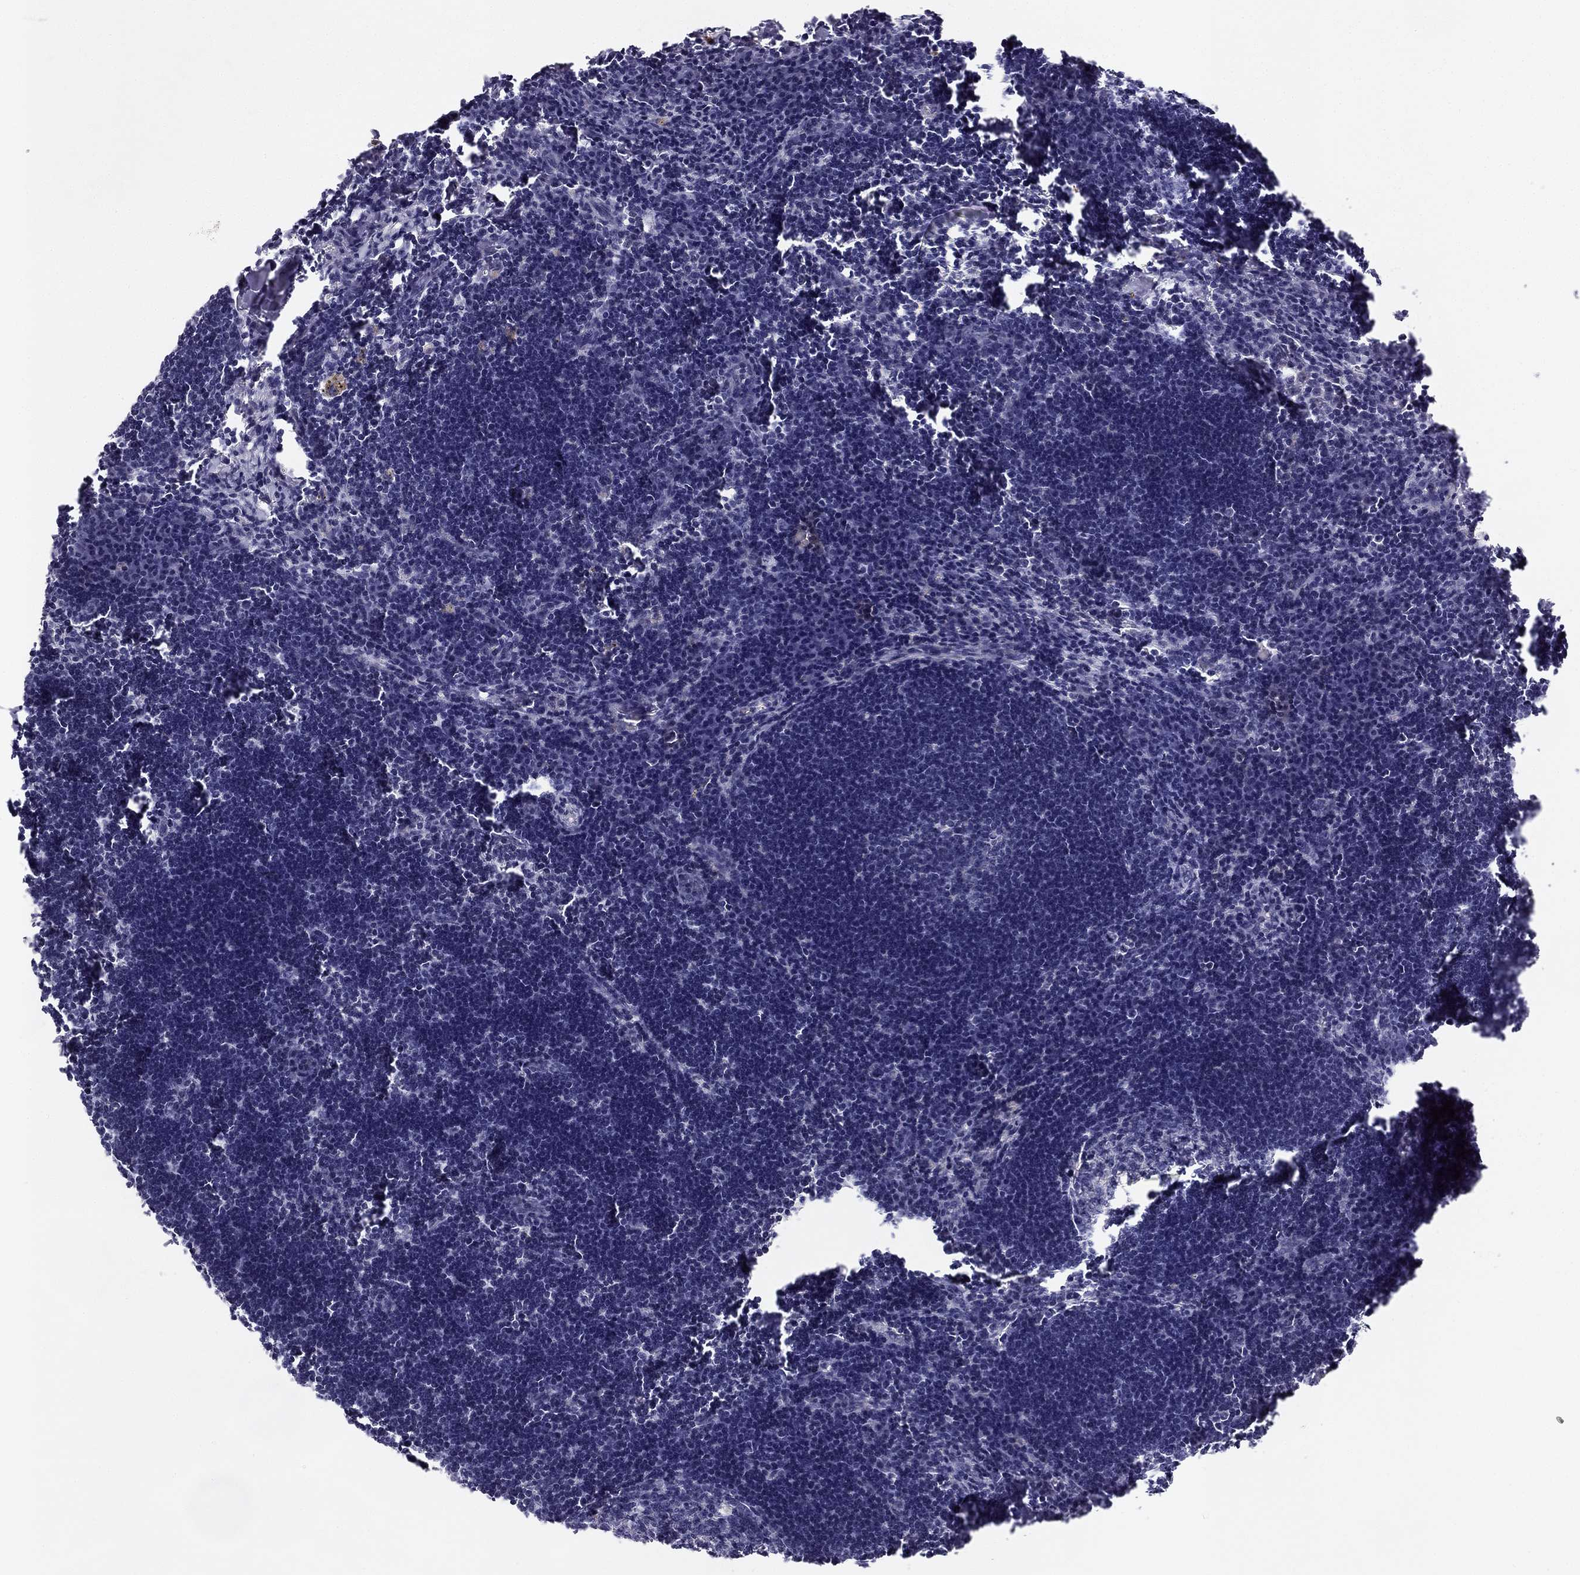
{"staining": {"intensity": "negative", "quantity": "none", "location": "none"}, "tissue": "lymph node", "cell_type": "Germinal center cells", "image_type": "normal", "snomed": [{"axis": "morphology", "description": "Normal tissue, NOS"}, {"axis": "topography", "description": "Lymph node"}], "caption": "Lymph node stained for a protein using immunohistochemistry displays no expression germinal center cells.", "gene": "SLC6A4", "patient": {"sex": "male", "age": 55}}